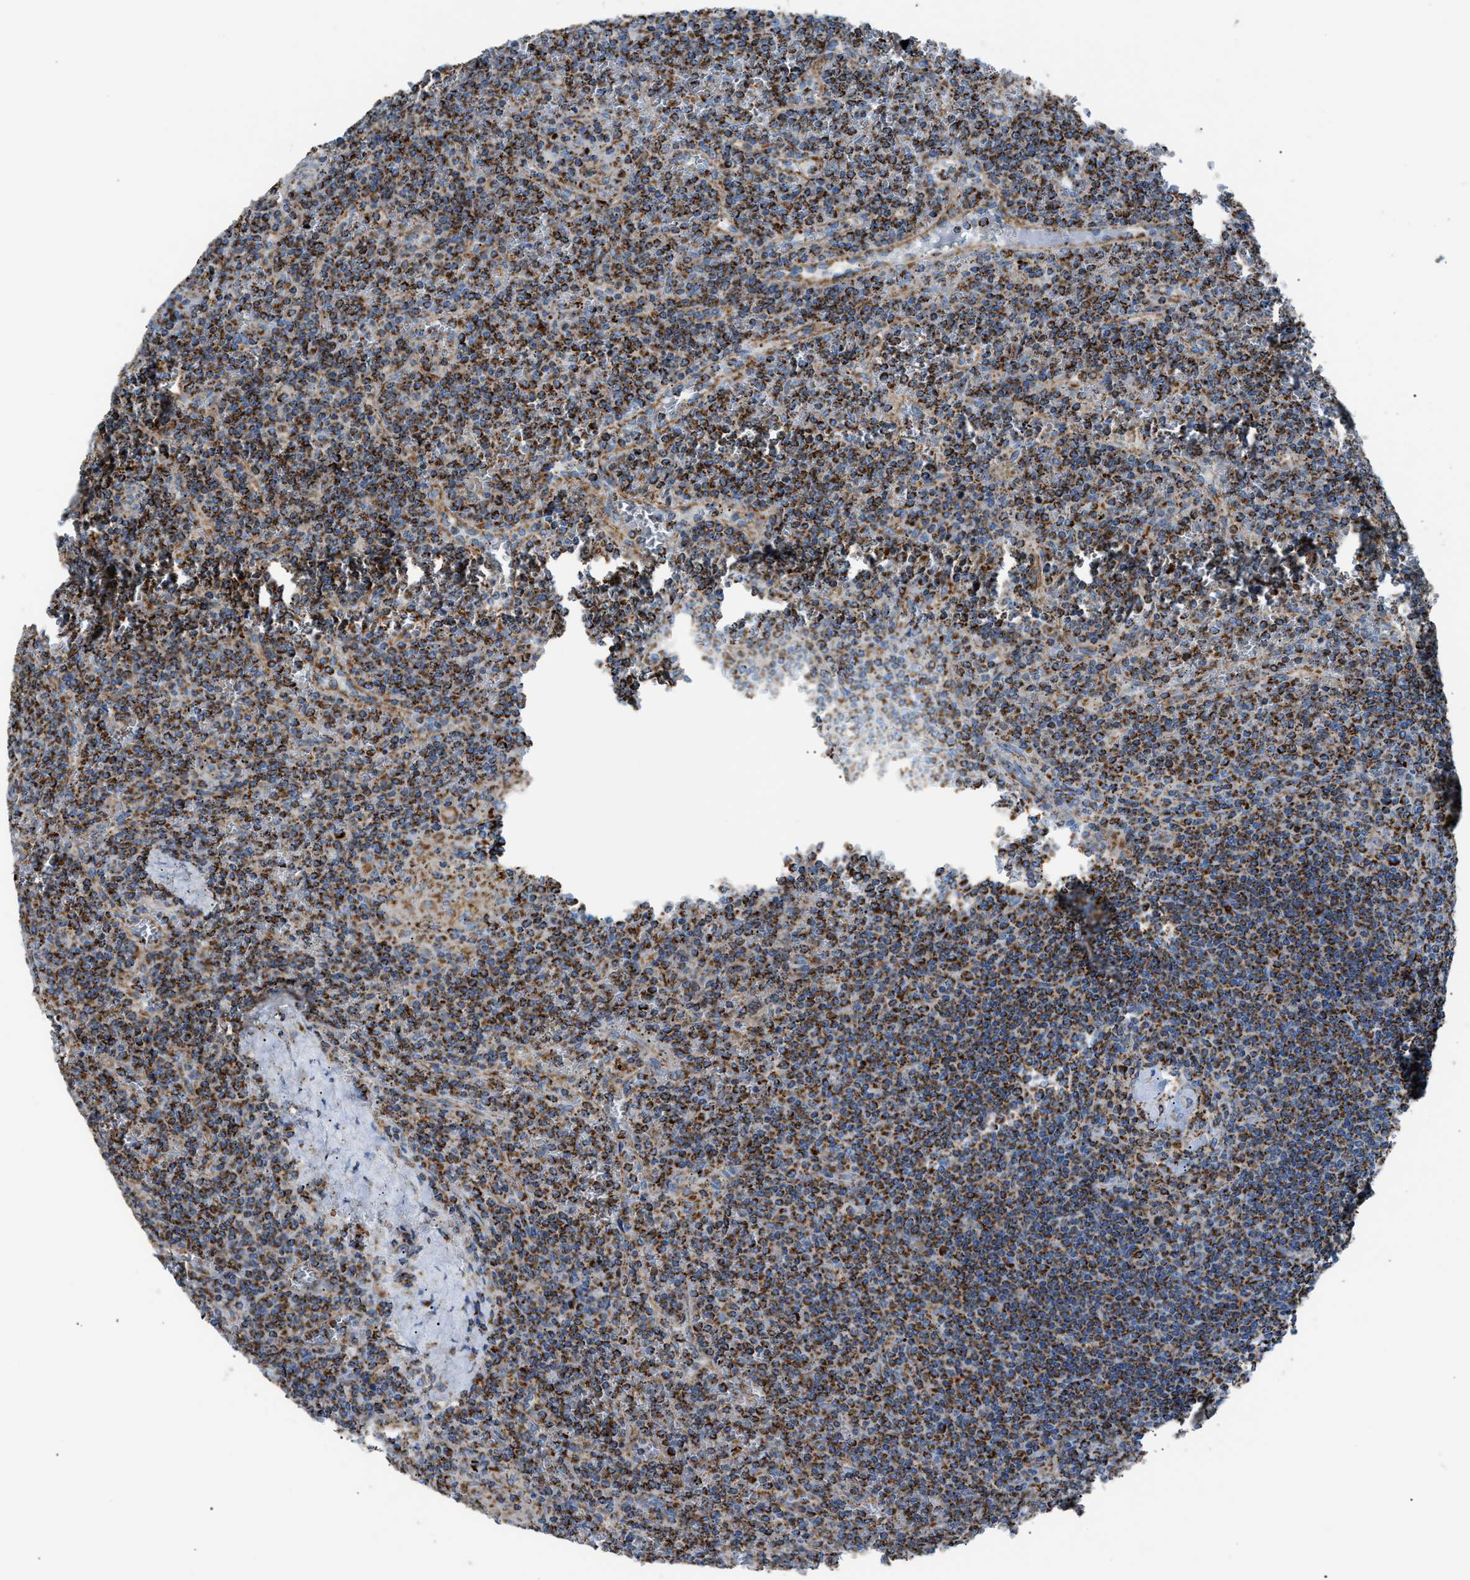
{"staining": {"intensity": "strong", "quantity": ">75%", "location": "cytoplasmic/membranous"}, "tissue": "lymphoma", "cell_type": "Tumor cells", "image_type": "cancer", "snomed": [{"axis": "morphology", "description": "Malignant lymphoma, non-Hodgkin's type, Low grade"}, {"axis": "topography", "description": "Spleen"}], "caption": "Low-grade malignant lymphoma, non-Hodgkin's type was stained to show a protein in brown. There is high levels of strong cytoplasmic/membranous positivity in approximately >75% of tumor cells.", "gene": "PHB2", "patient": {"sex": "female", "age": 19}}